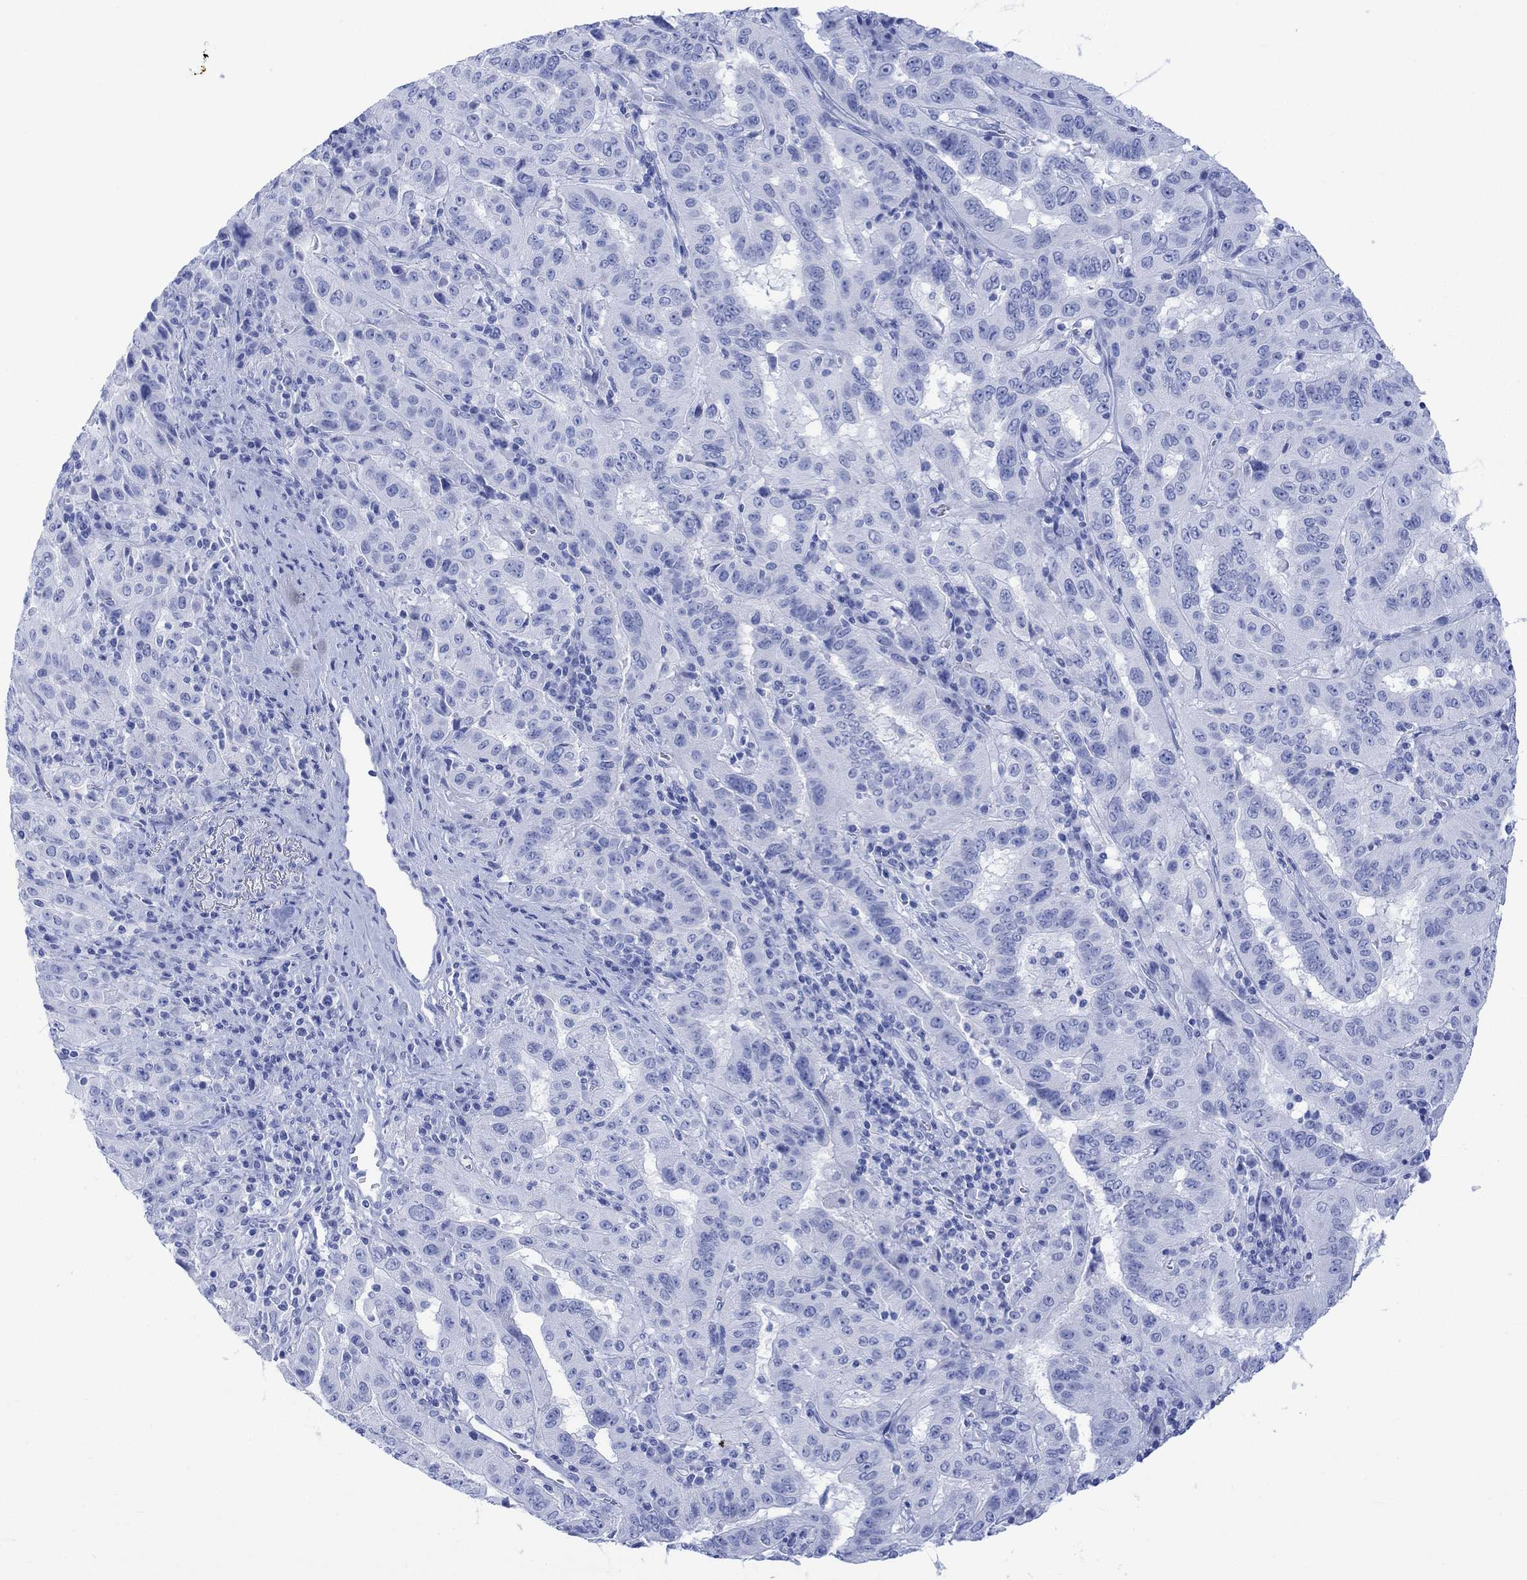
{"staining": {"intensity": "negative", "quantity": "none", "location": "none"}, "tissue": "pancreatic cancer", "cell_type": "Tumor cells", "image_type": "cancer", "snomed": [{"axis": "morphology", "description": "Adenocarcinoma, NOS"}, {"axis": "topography", "description": "Pancreas"}], "caption": "Histopathology image shows no protein positivity in tumor cells of pancreatic cancer (adenocarcinoma) tissue. (DAB (3,3'-diaminobenzidine) IHC visualized using brightfield microscopy, high magnification).", "gene": "CELF4", "patient": {"sex": "male", "age": 63}}